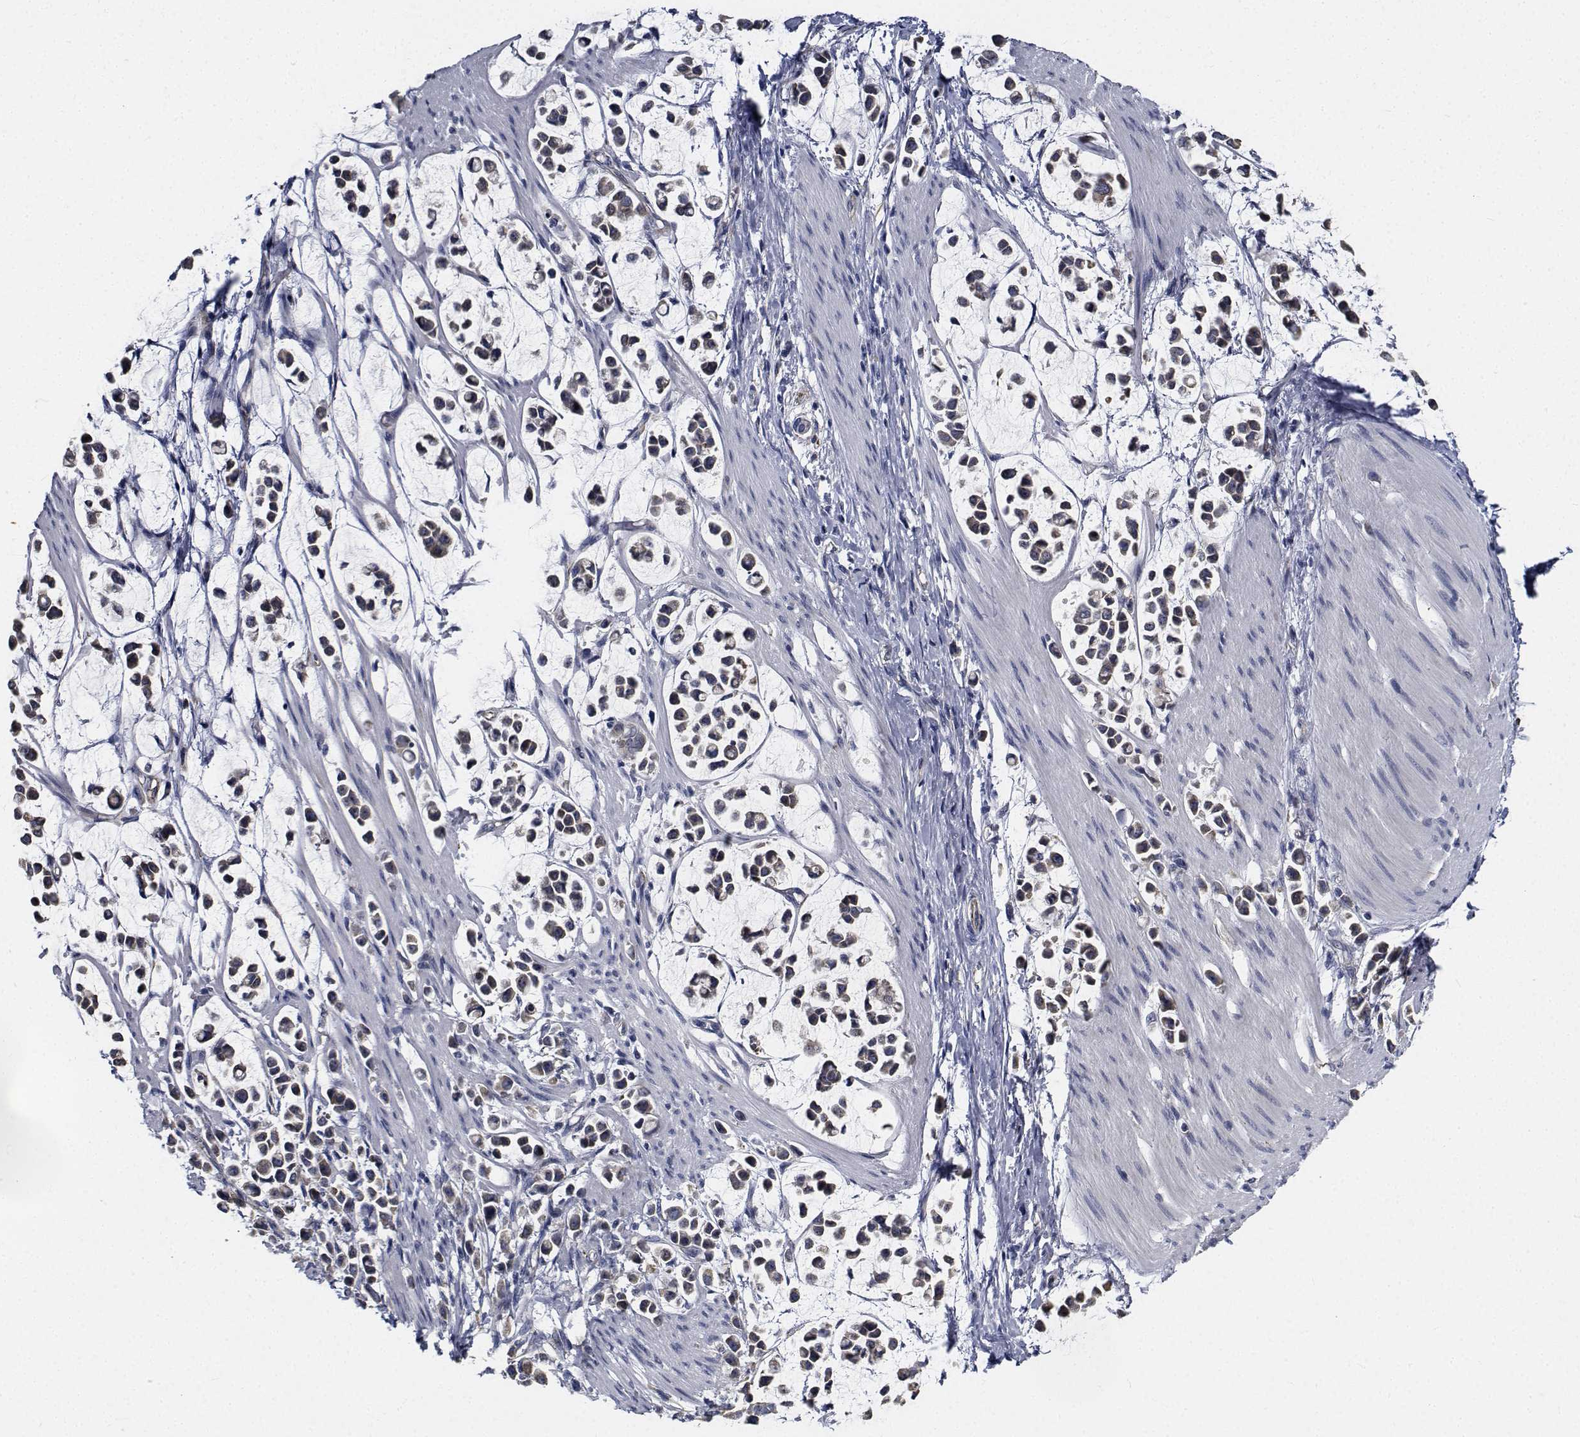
{"staining": {"intensity": "weak", "quantity": ">75%", "location": "cytoplasmic/membranous"}, "tissue": "stomach cancer", "cell_type": "Tumor cells", "image_type": "cancer", "snomed": [{"axis": "morphology", "description": "Adenocarcinoma, NOS"}, {"axis": "topography", "description": "Stomach"}], "caption": "Immunohistochemical staining of stomach cancer (adenocarcinoma) displays low levels of weak cytoplasmic/membranous expression in about >75% of tumor cells.", "gene": "TTBK1", "patient": {"sex": "male", "age": 82}}